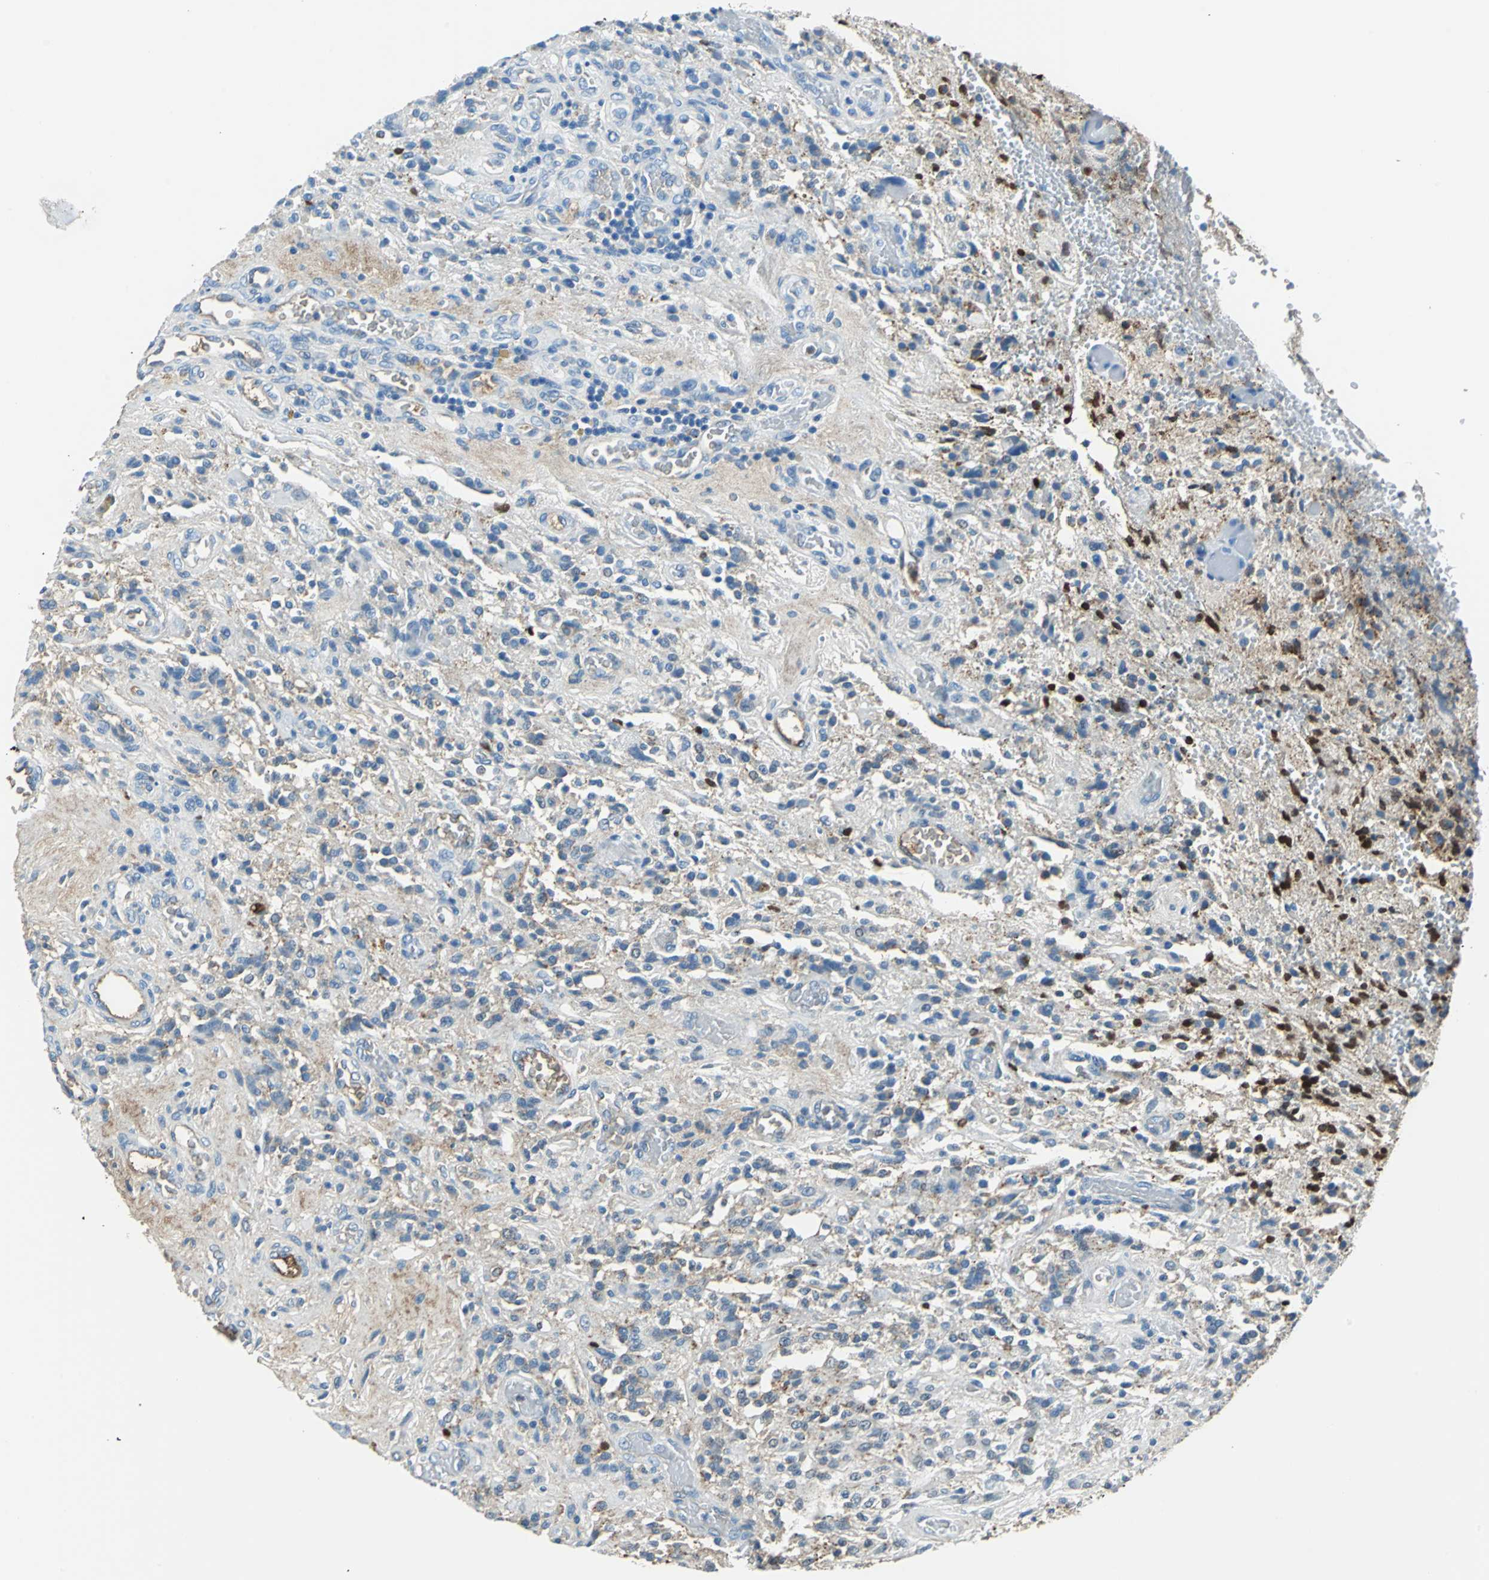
{"staining": {"intensity": "moderate", "quantity": "<25%", "location": "cytoplasmic/membranous,nuclear"}, "tissue": "glioma", "cell_type": "Tumor cells", "image_type": "cancer", "snomed": [{"axis": "morphology", "description": "Normal tissue, NOS"}, {"axis": "morphology", "description": "Glioma, malignant, High grade"}, {"axis": "topography", "description": "Cerebral cortex"}], "caption": "DAB (3,3'-diaminobenzidine) immunohistochemical staining of malignant glioma (high-grade) reveals moderate cytoplasmic/membranous and nuclear protein positivity in about <25% of tumor cells.", "gene": "ALB", "patient": {"sex": "male", "age": 56}}